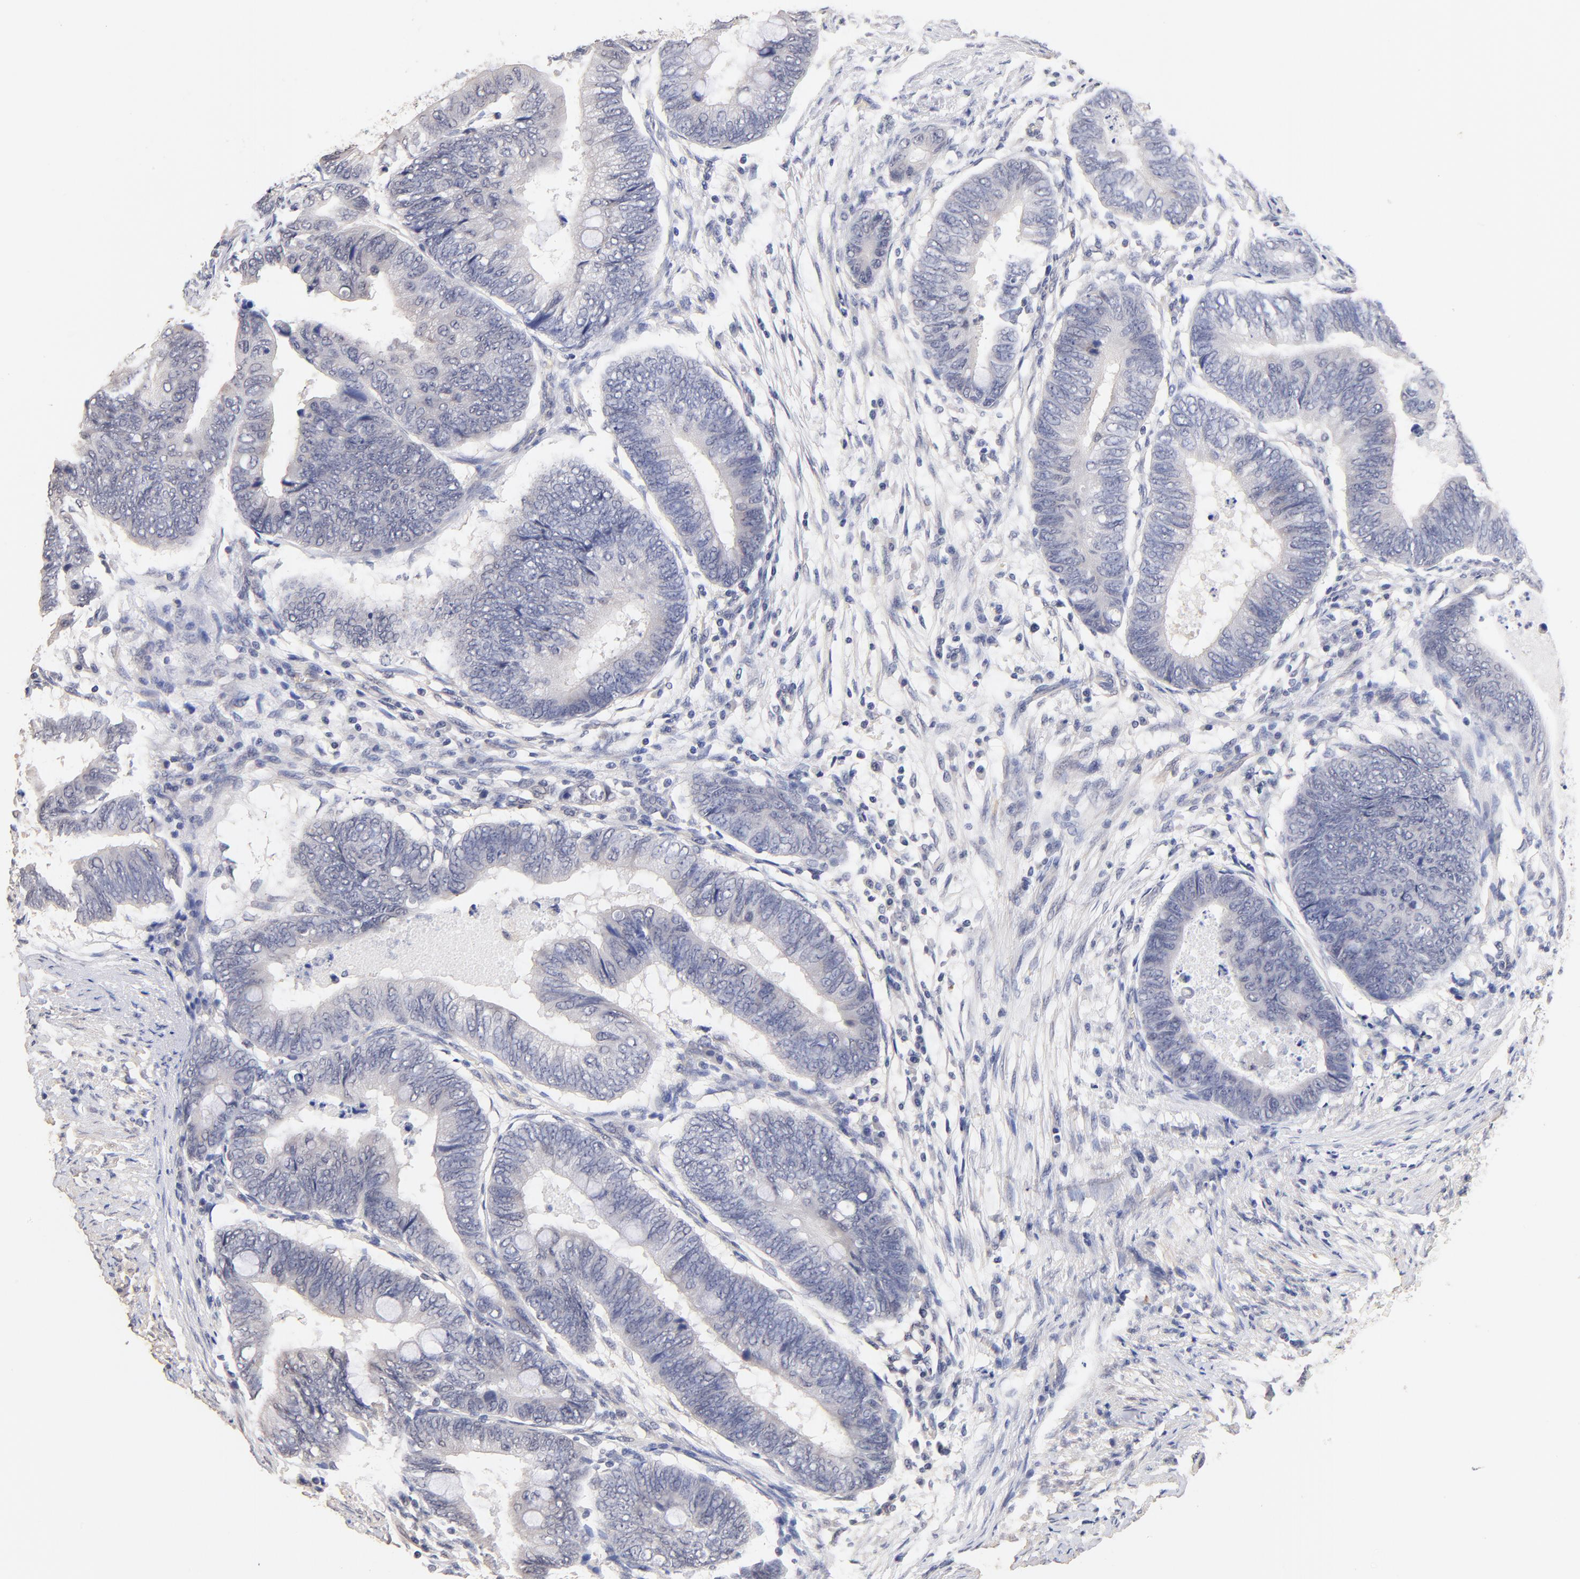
{"staining": {"intensity": "negative", "quantity": "none", "location": "none"}, "tissue": "colorectal cancer", "cell_type": "Tumor cells", "image_type": "cancer", "snomed": [{"axis": "morphology", "description": "Normal tissue, NOS"}, {"axis": "morphology", "description": "Adenocarcinoma, NOS"}, {"axis": "topography", "description": "Rectum"}, {"axis": "topography", "description": "Peripheral nerve tissue"}], "caption": "Immunohistochemistry image of human colorectal adenocarcinoma stained for a protein (brown), which displays no positivity in tumor cells.", "gene": "RIBC2", "patient": {"sex": "male", "age": 92}}